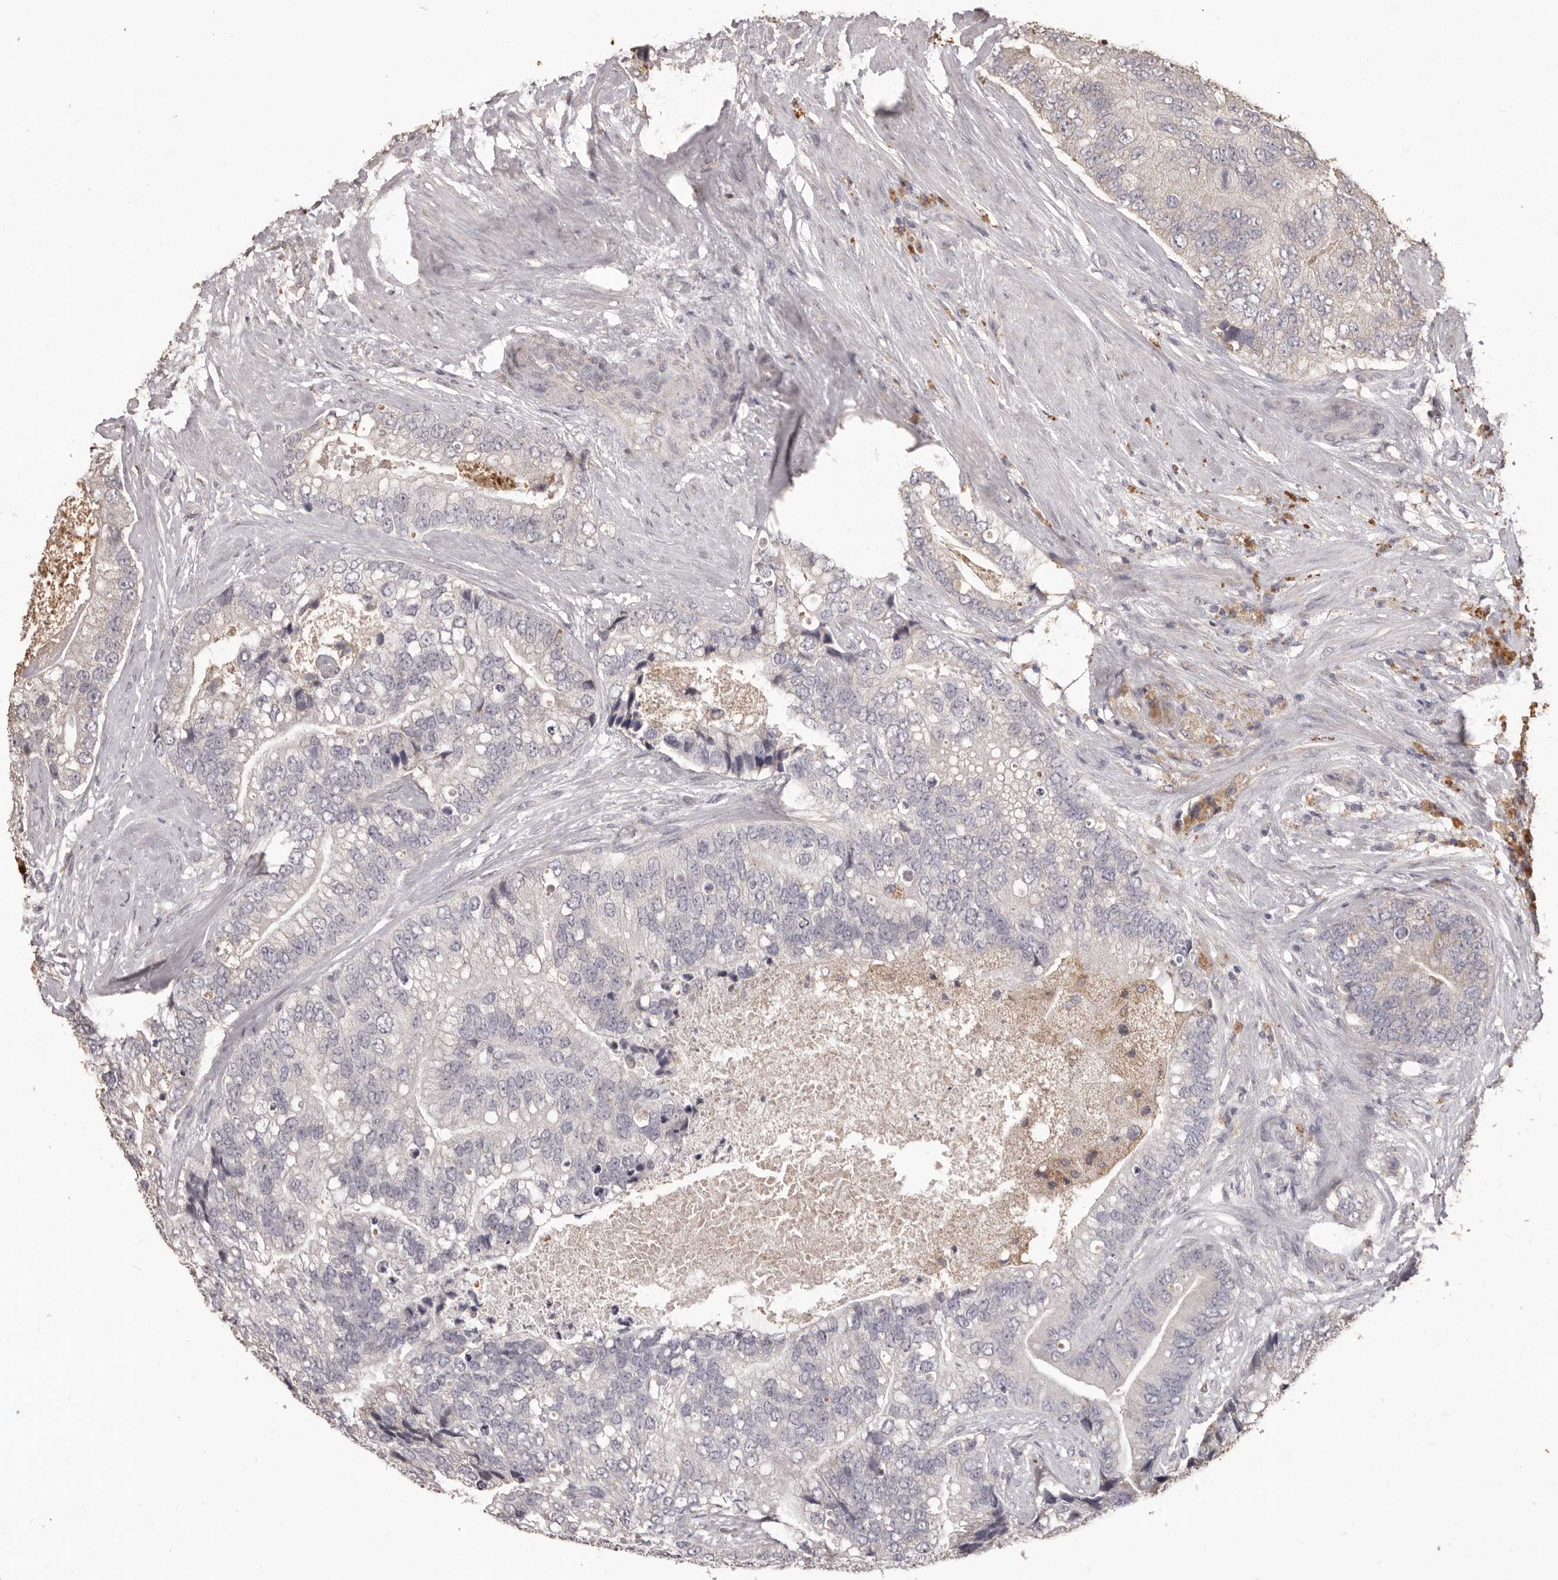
{"staining": {"intensity": "negative", "quantity": "none", "location": "none"}, "tissue": "prostate cancer", "cell_type": "Tumor cells", "image_type": "cancer", "snomed": [{"axis": "morphology", "description": "Adenocarcinoma, High grade"}, {"axis": "topography", "description": "Prostate"}], "caption": "Tumor cells are negative for brown protein staining in prostate adenocarcinoma (high-grade).", "gene": "PRSS27", "patient": {"sex": "male", "age": 70}}